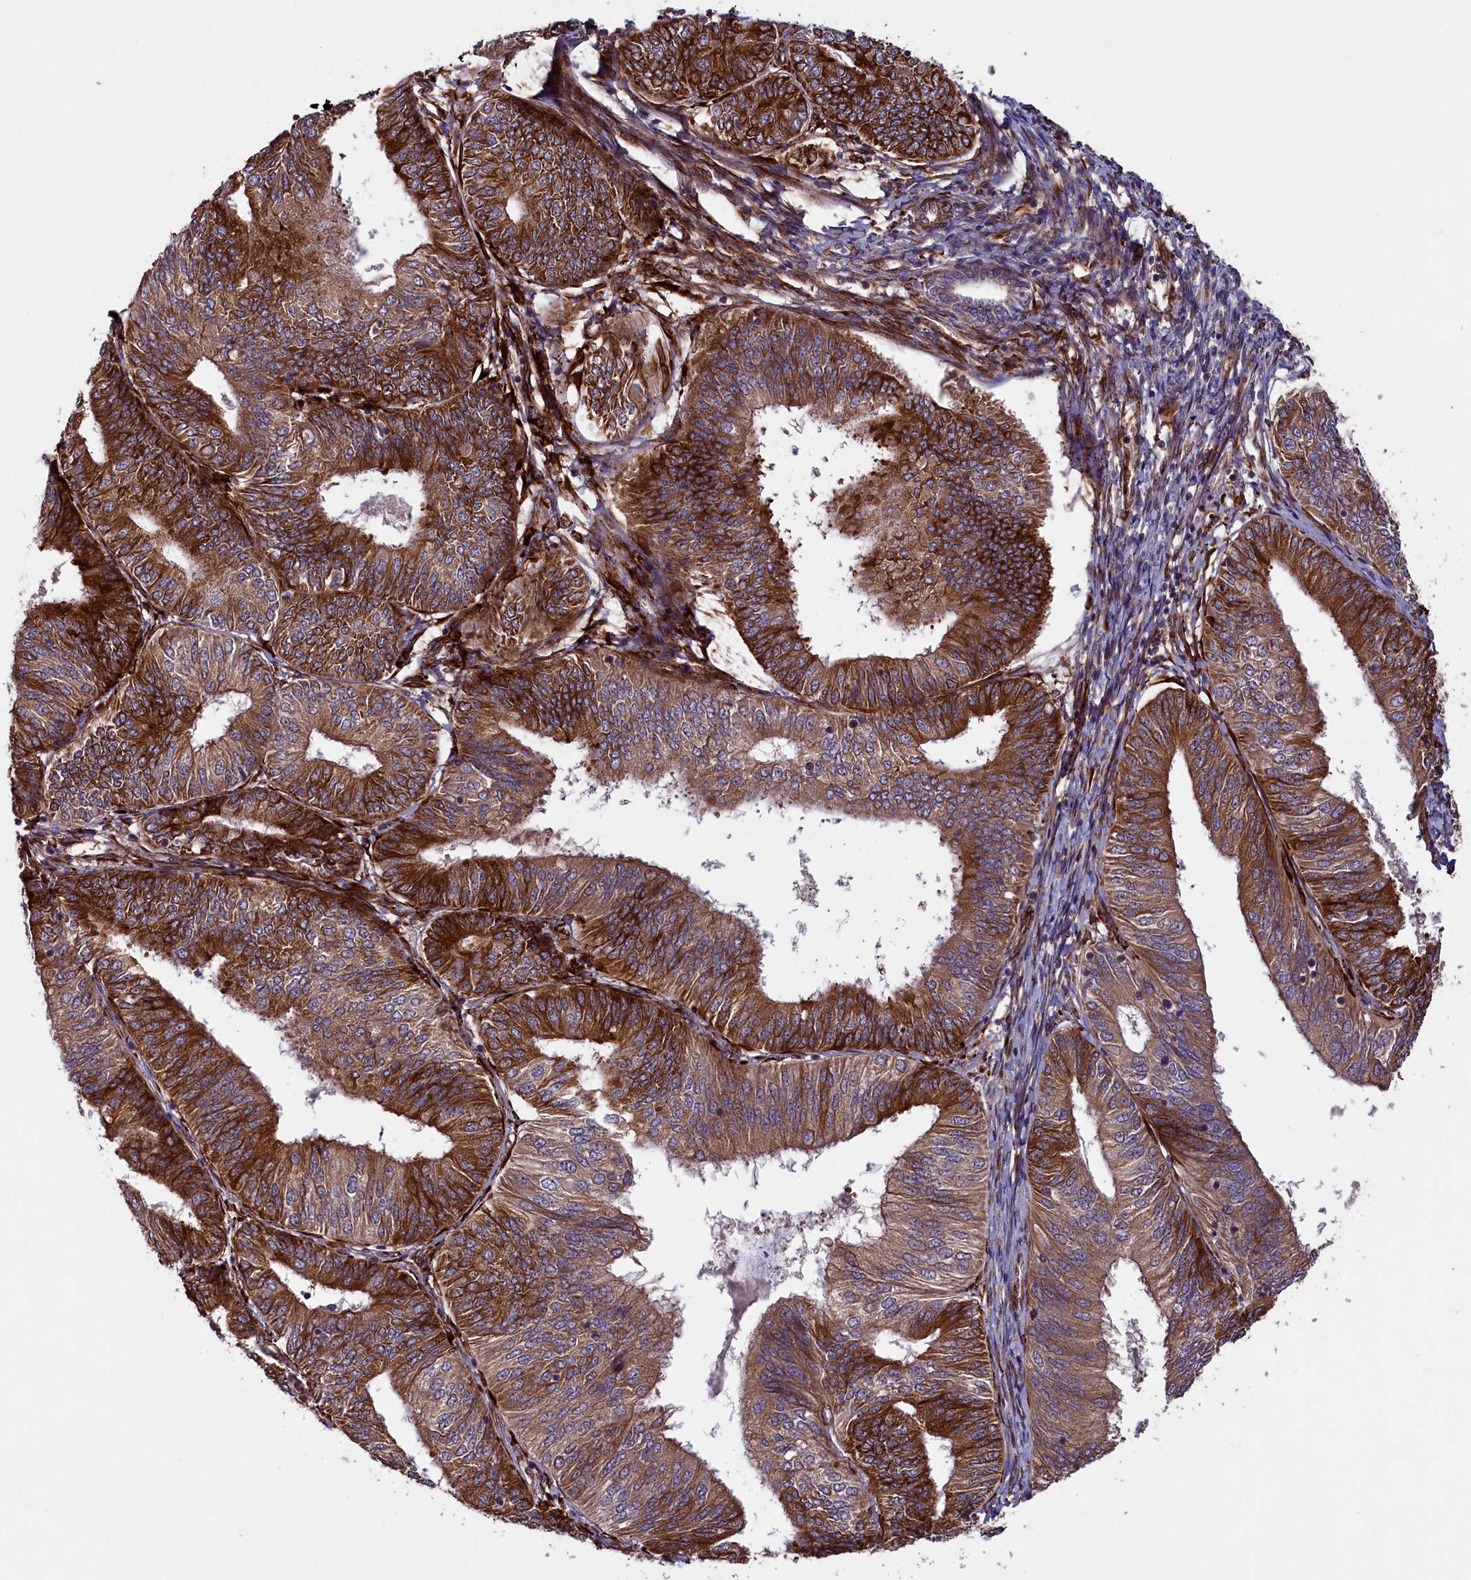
{"staining": {"intensity": "strong", "quantity": ">75%", "location": "cytoplasmic/membranous"}, "tissue": "endometrial cancer", "cell_type": "Tumor cells", "image_type": "cancer", "snomed": [{"axis": "morphology", "description": "Adenocarcinoma, NOS"}, {"axis": "topography", "description": "Endometrium"}], "caption": "Approximately >75% of tumor cells in human endometrial adenocarcinoma reveal strong cytoplasmic/membranous protein expression as visualized by brown immunohistochemical staining.", "gene": "ARRDC4", "patient": {"sex": "female", "age": 58}}